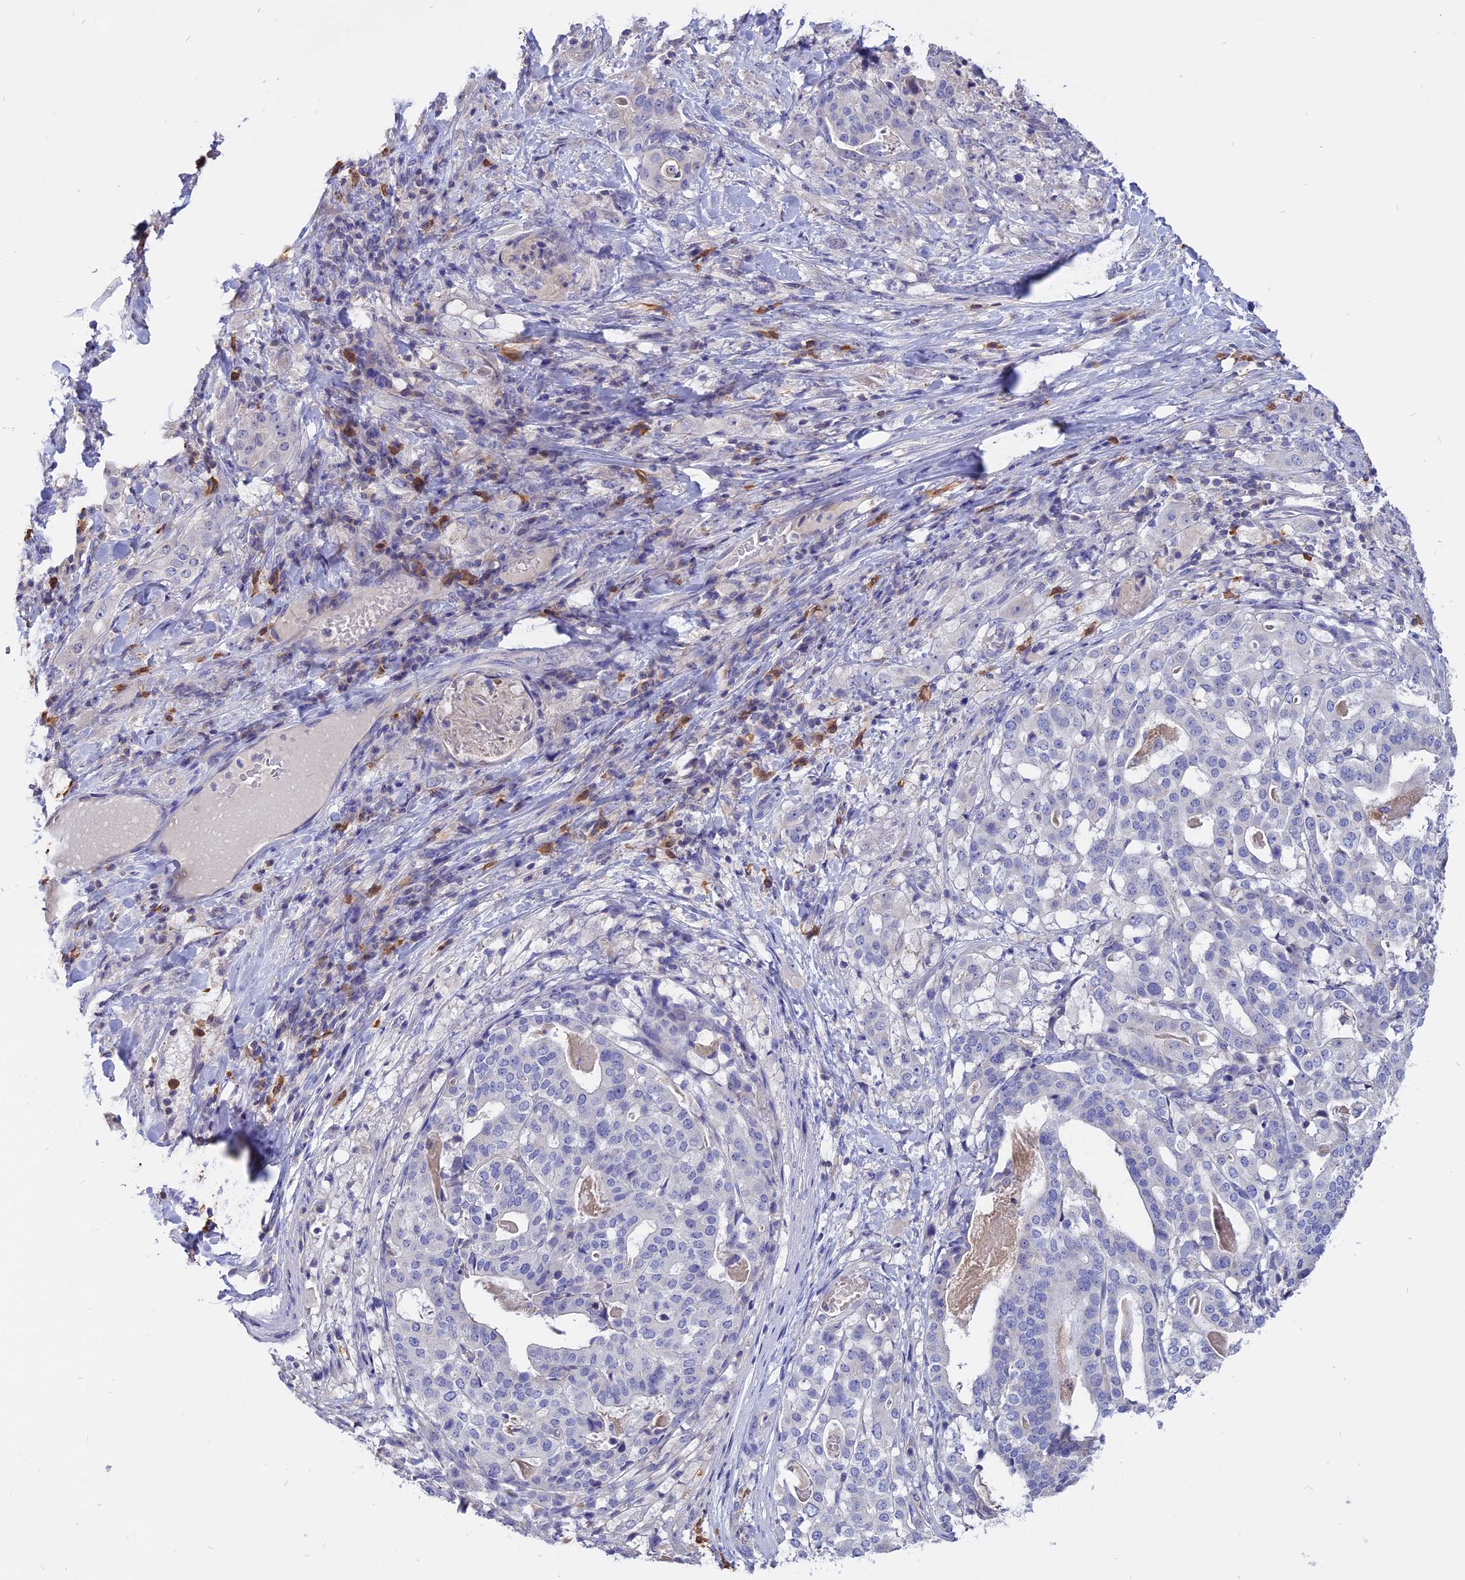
{"staining": {"intensity": "negative", "quantity": "none", "location": "none"}, "tissue": "stomach cancer", "cell_type": "Tumor cells", "image_type": "cancer", "snomed": [{"axis": "morphology", "description": "Adenocarcinoma, NOS"}, {"axis": "topography", "description": "Stomach"}], "caption": "Tumor cells are negative for brown protein staining in stomach cancer. Brightfield microscopy of IHC stained with DAB (3,3'-diaminobenzidine) (brown) and hematoxylin (blue), captured at high magnification.", "gene": "CARMIL2", "patient": {"sex": "male", "age": 48}}